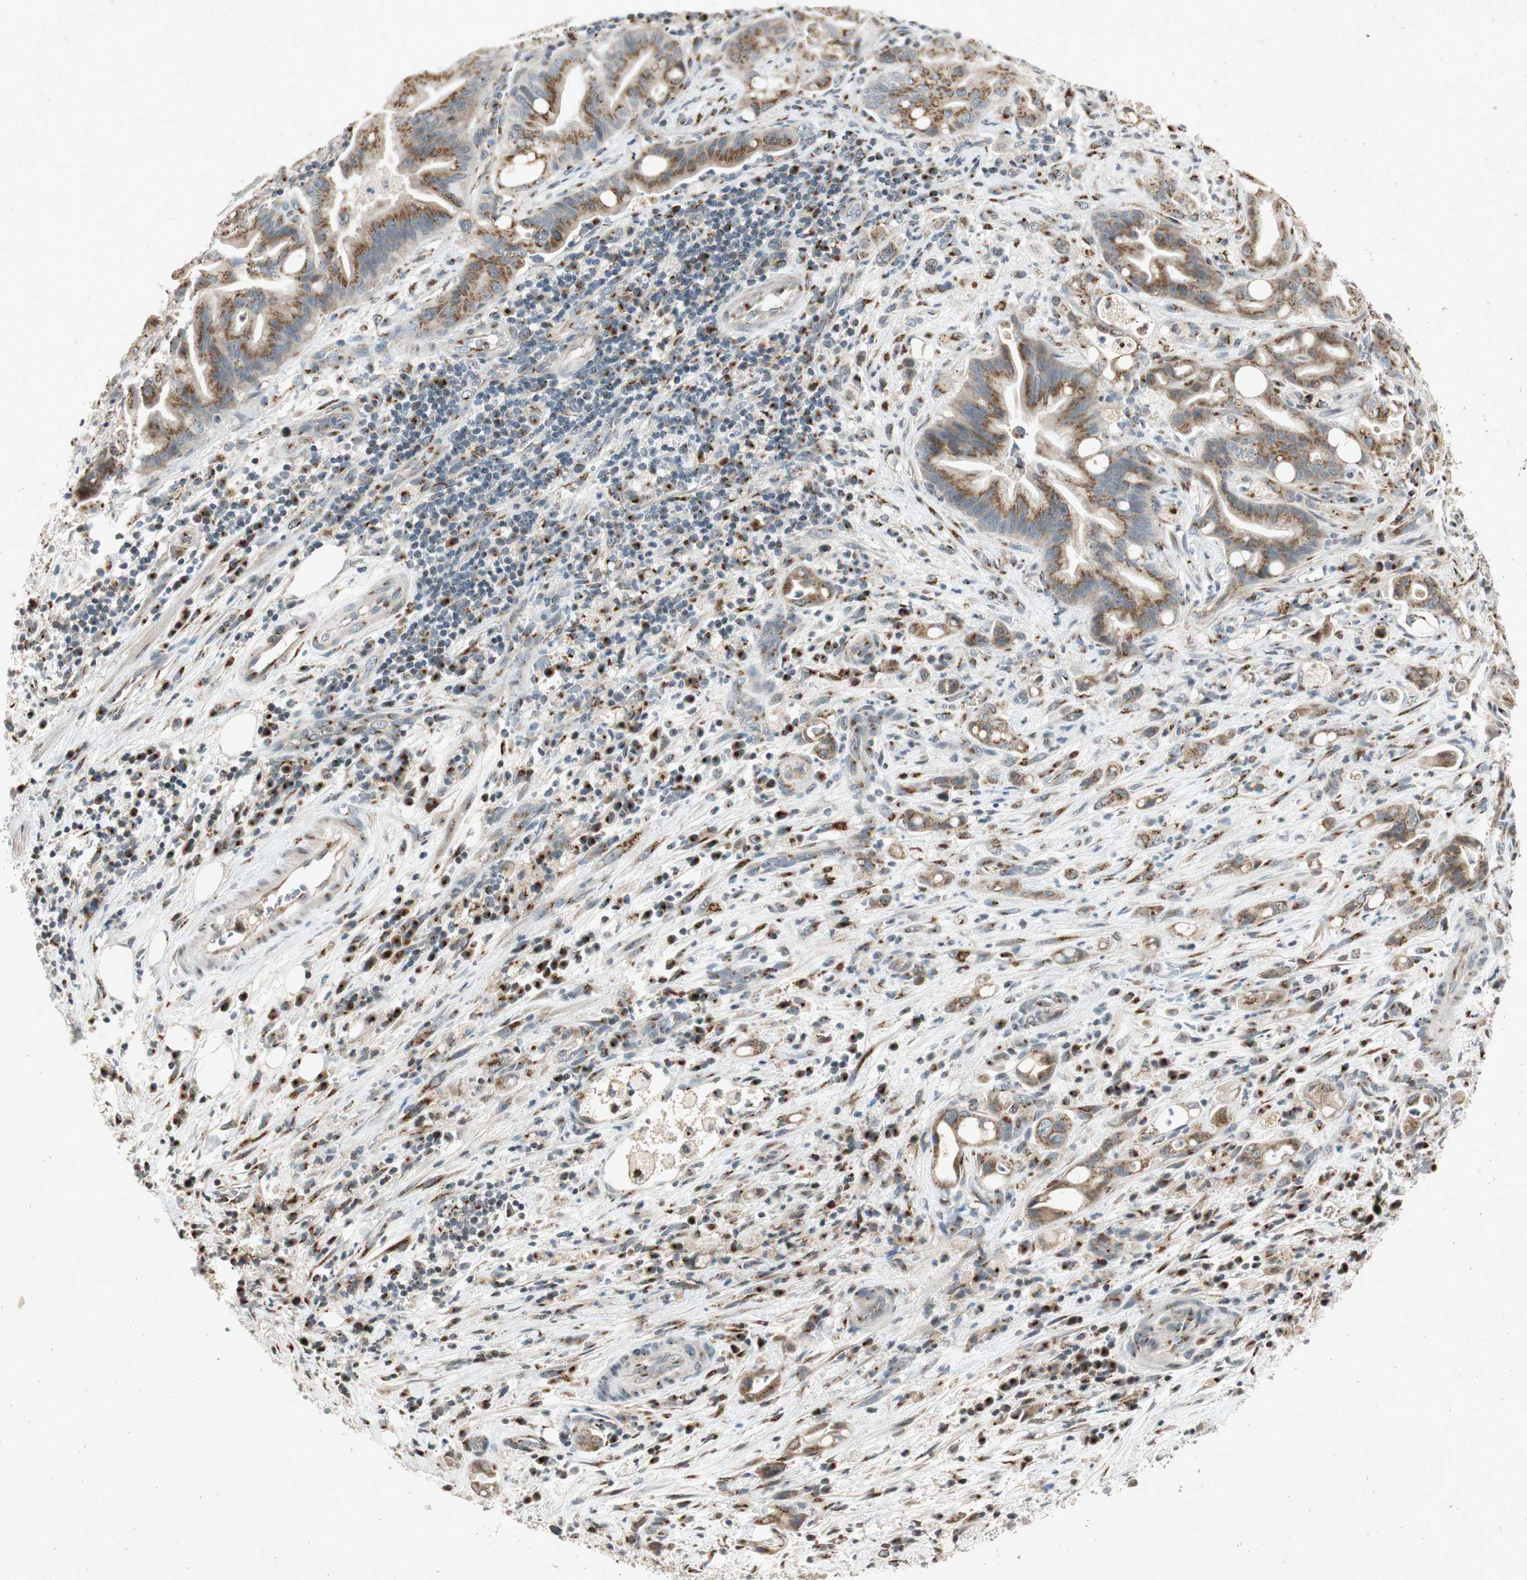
{"staining": {"intensity": "weak", "quantity": ">75%", "location": "cytoplasmic/membranous"}, "tissue": "liver cancer", "cell_type": "Tumor cells", "image_type": "cancer", "snomed": [{"axis": "morphology", "description": "Cholangiocarcinoma"}, {"axis": "topography", "description": "Liver"}], "caption": "The immunohistochemical stain highlights weak cytoplasmic/membranous staining in tumor cells of cholangiocarcinoma (liver) tissue.", "gene": "NEO1", "patient": {"sex": "female", "age": 68}}